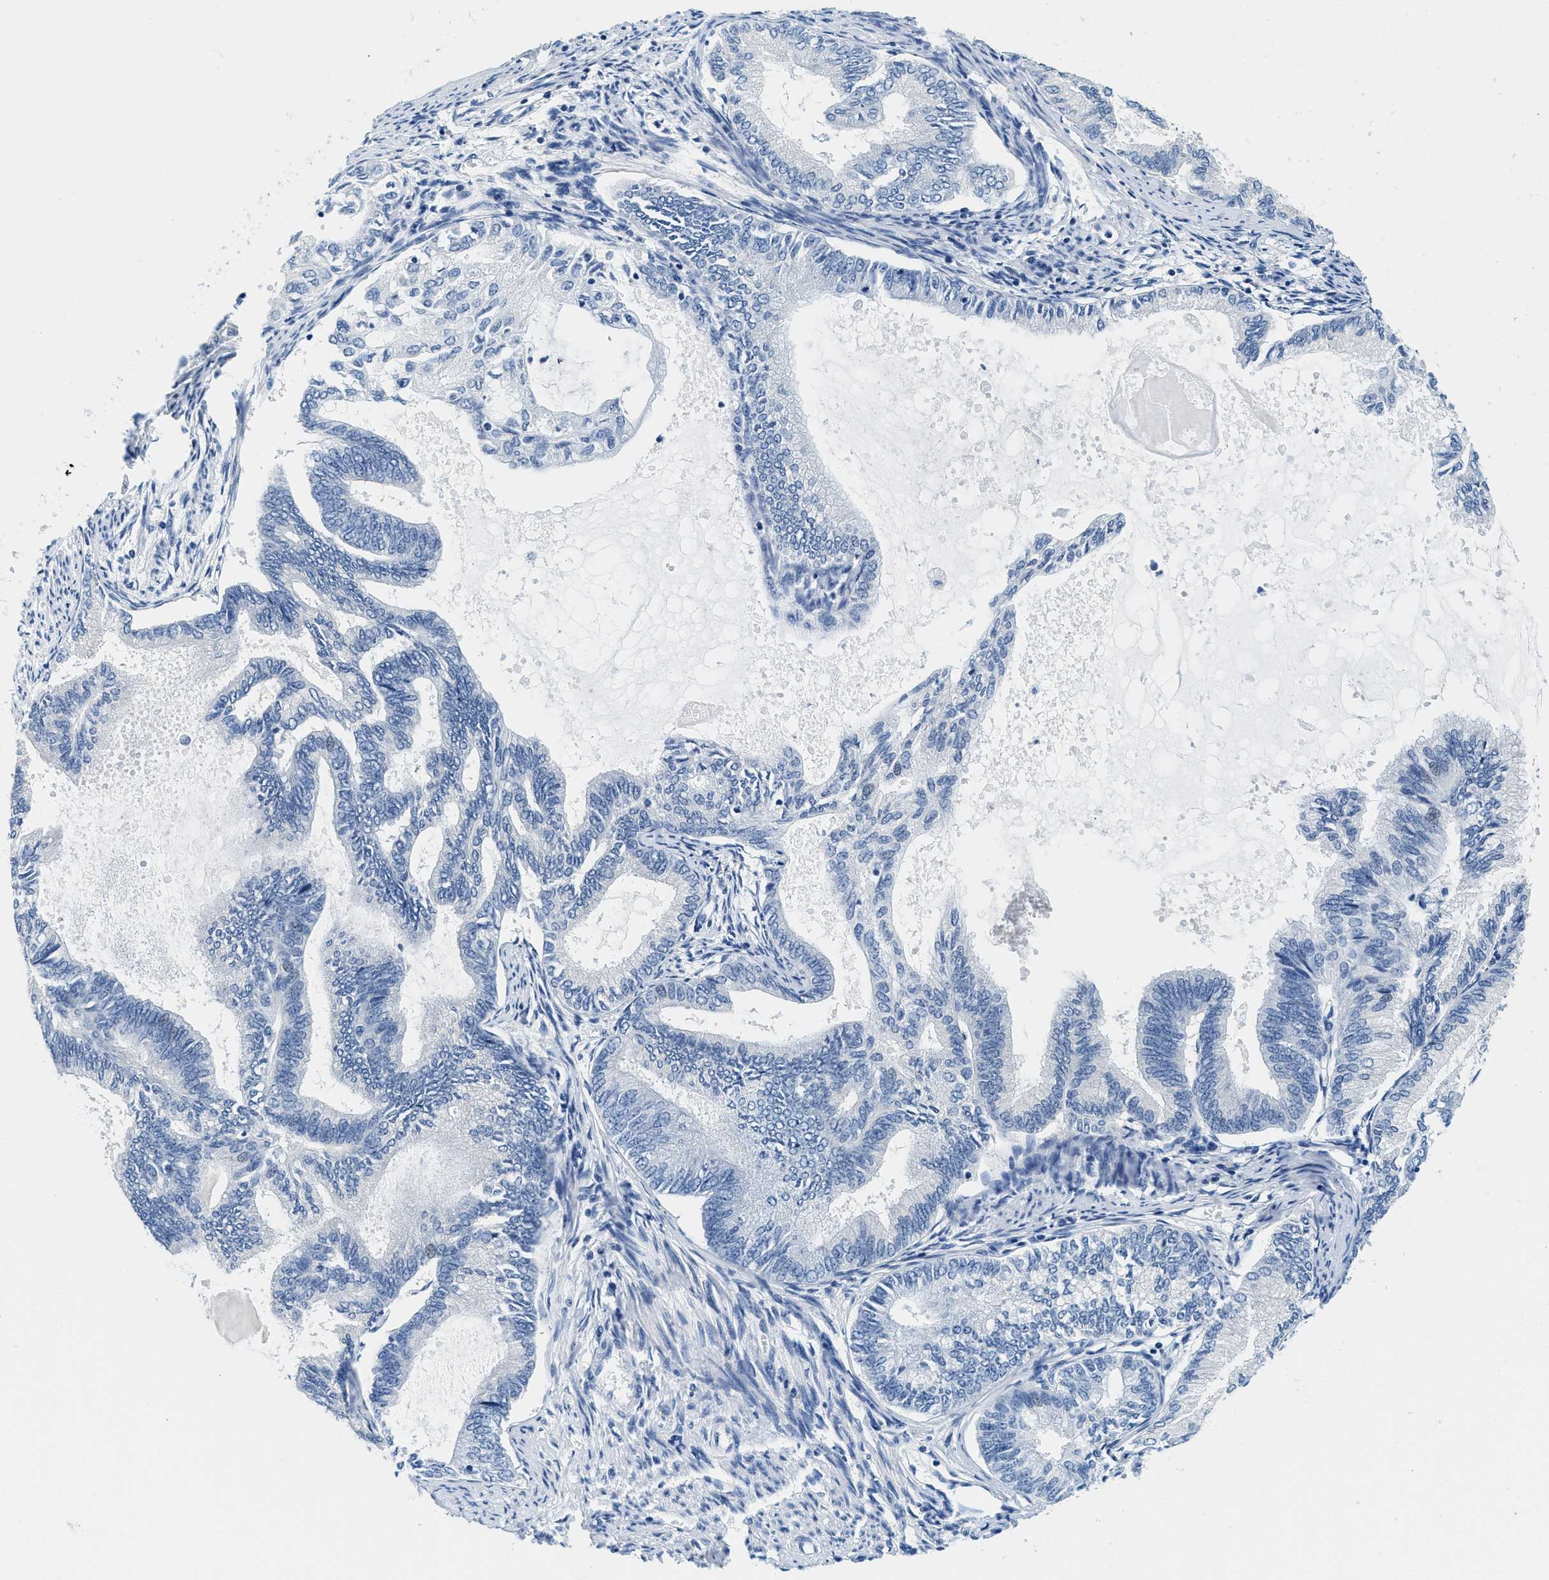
{"staining": {"intensity": "negative", "quantity": "none", "location": "none"}, "tissue": "endometrial cancer", "cell_type": "Tumor cells", "image_type": "cancer", "snomed": [{"axis": "morphology", "description": "Adenocarcinoma, NOS"}, {"axis": "topography", "description": "Endometrium"}], "caption": "IHC image of neoplastic tissue: endometrial cancer (adenocarcinoma) stained with DAB (3,3'-diaminobenzidine) shows no significant protein expression in tumor cells.", "gene": "GSTM3", "patient": {"sex": "female", "age": 86}}